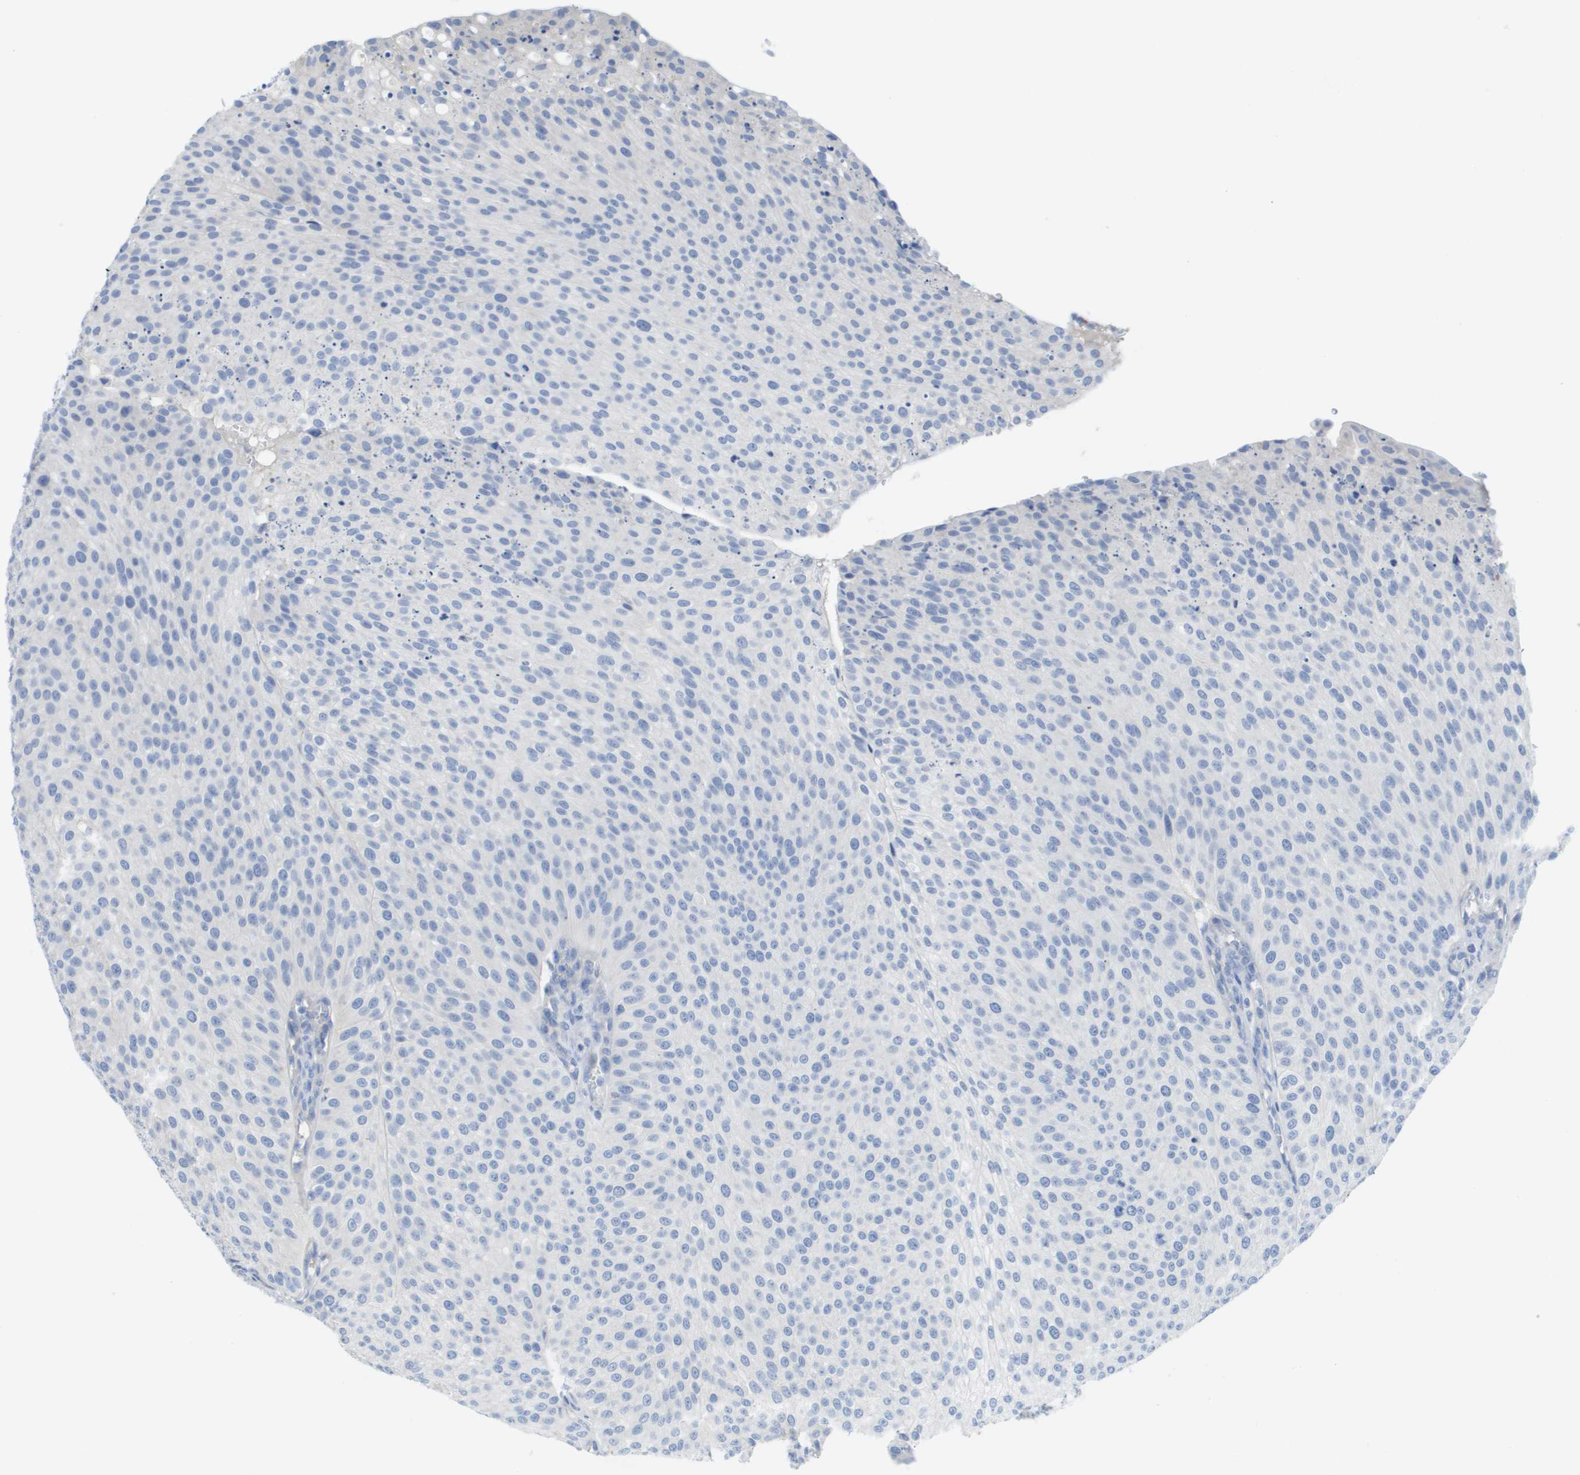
{"staining": {"intensity": "negative", "quantity": "none", "location": "none"}, "tissue": "urothelial cancer", "cell_type": "Tumor cells", "image_type": "cancer", "snomed": [{"axis": "morphology", "description": "Urothelial carcinoma, Low grade"}, {"axis": "topography", "description": "Smooth muscle"}, {"axis": "topography", "description": "Urinary bladder"}], "caption": "An immunohistochemistry histopathology image of urothelial cancer is shown. There is no staining in tumor cells of urothelial cancer.", "gene": "MYL3", "patient": {"sex": "male", "age": 60}}